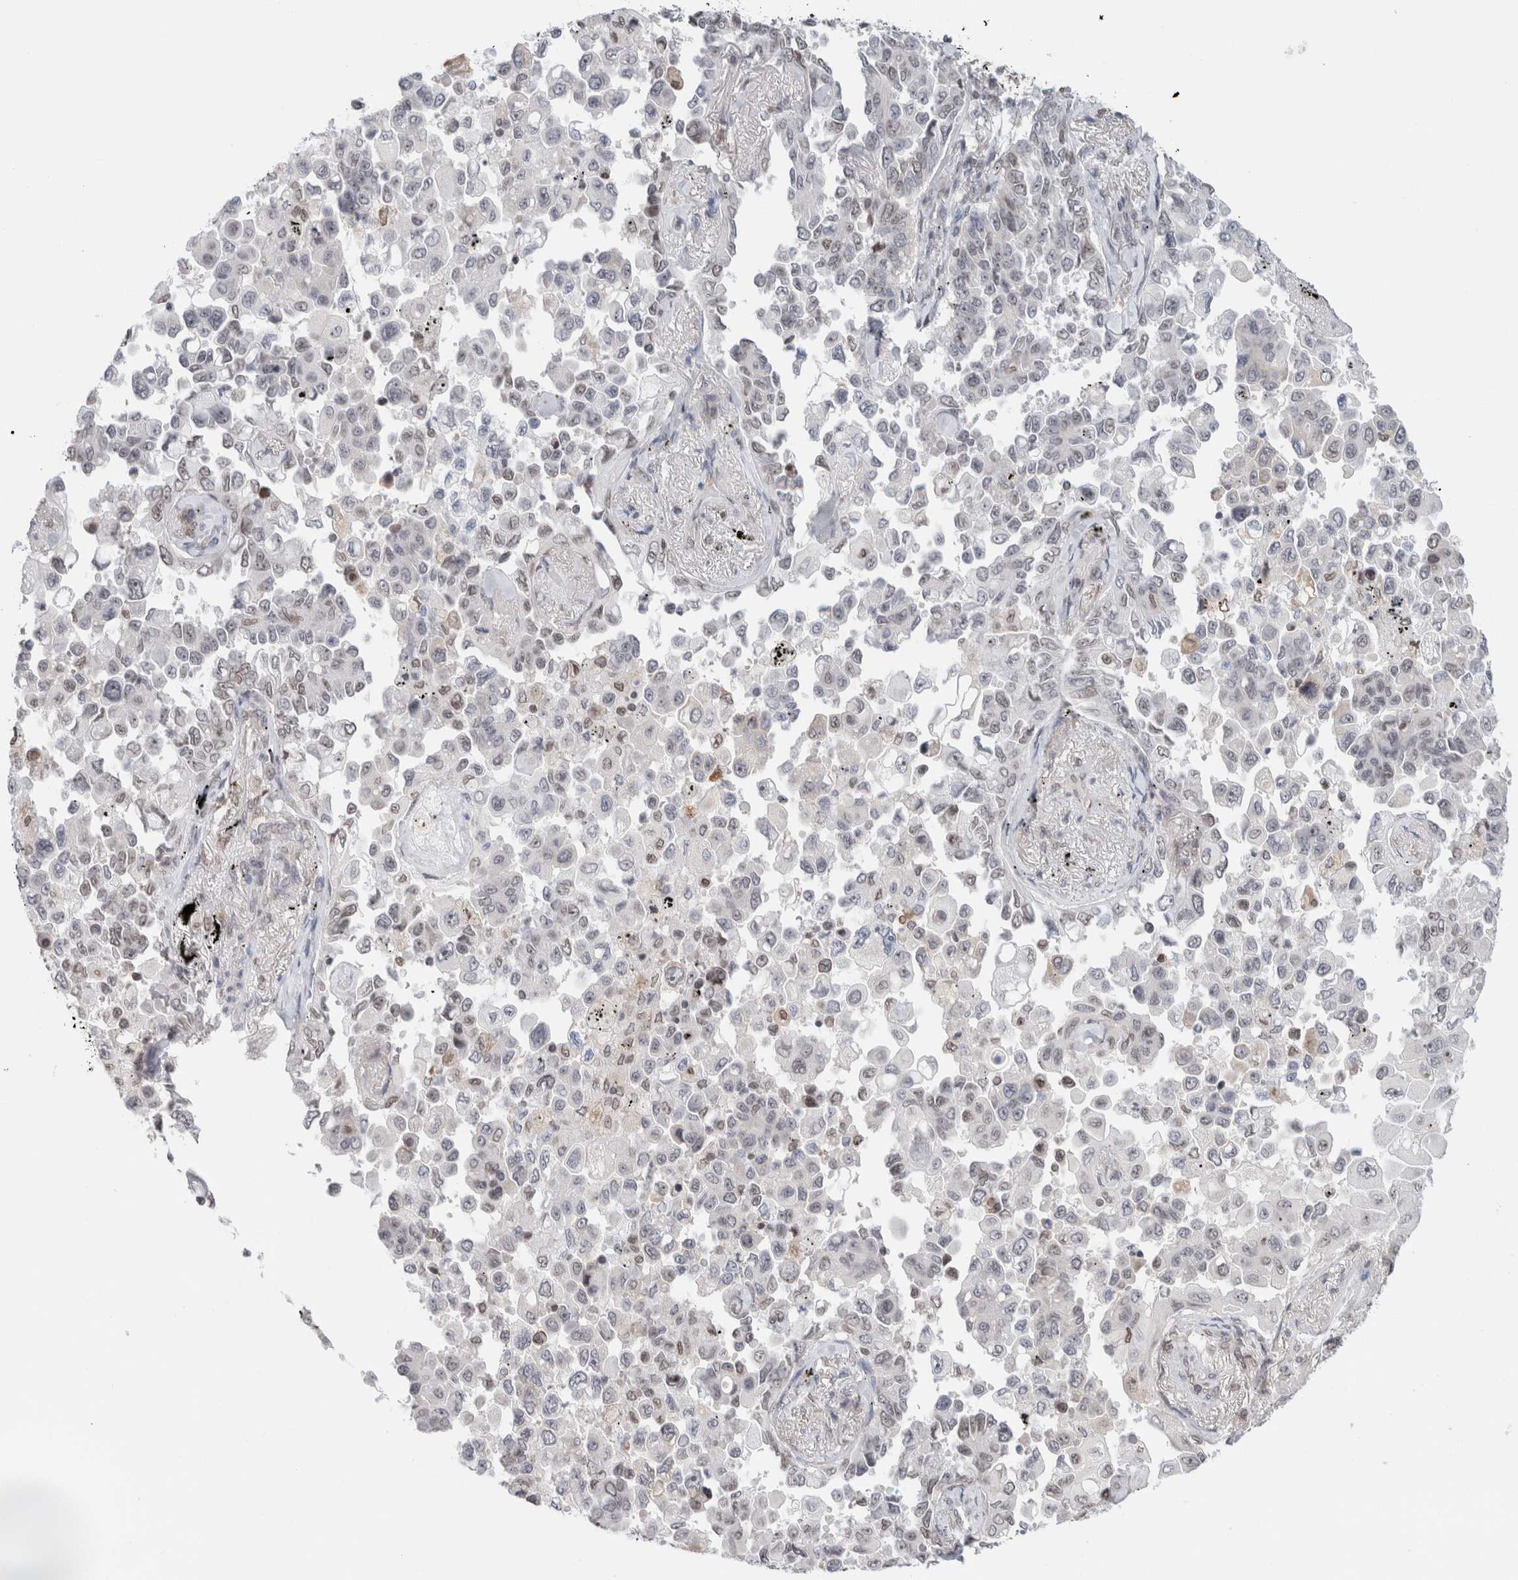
{"staining": {"intensity": "weak", "quantity": "<25%", "location": "nuclear"}, "tissue": "lung cancer", "cell_type": "Tumor cells", "image_type": "cancer", "snomed": [{"axis": "morphology", "description": "Adenocarcinoma, NOS"}, {"axis": "topography", "description": "Lung"}], "caption": "Immunohistochemistry (IHC) of human adenocarcinoma (lung) exhibits no expression in tumor cells. (Stains: DAB immunohistochemistry (IHC) with hematoxylin counter stain, Microscopy: brightfield microscopy at high magnification).", "gene": "RBMX2", "patient": {"sex": "female", "age": 67}}